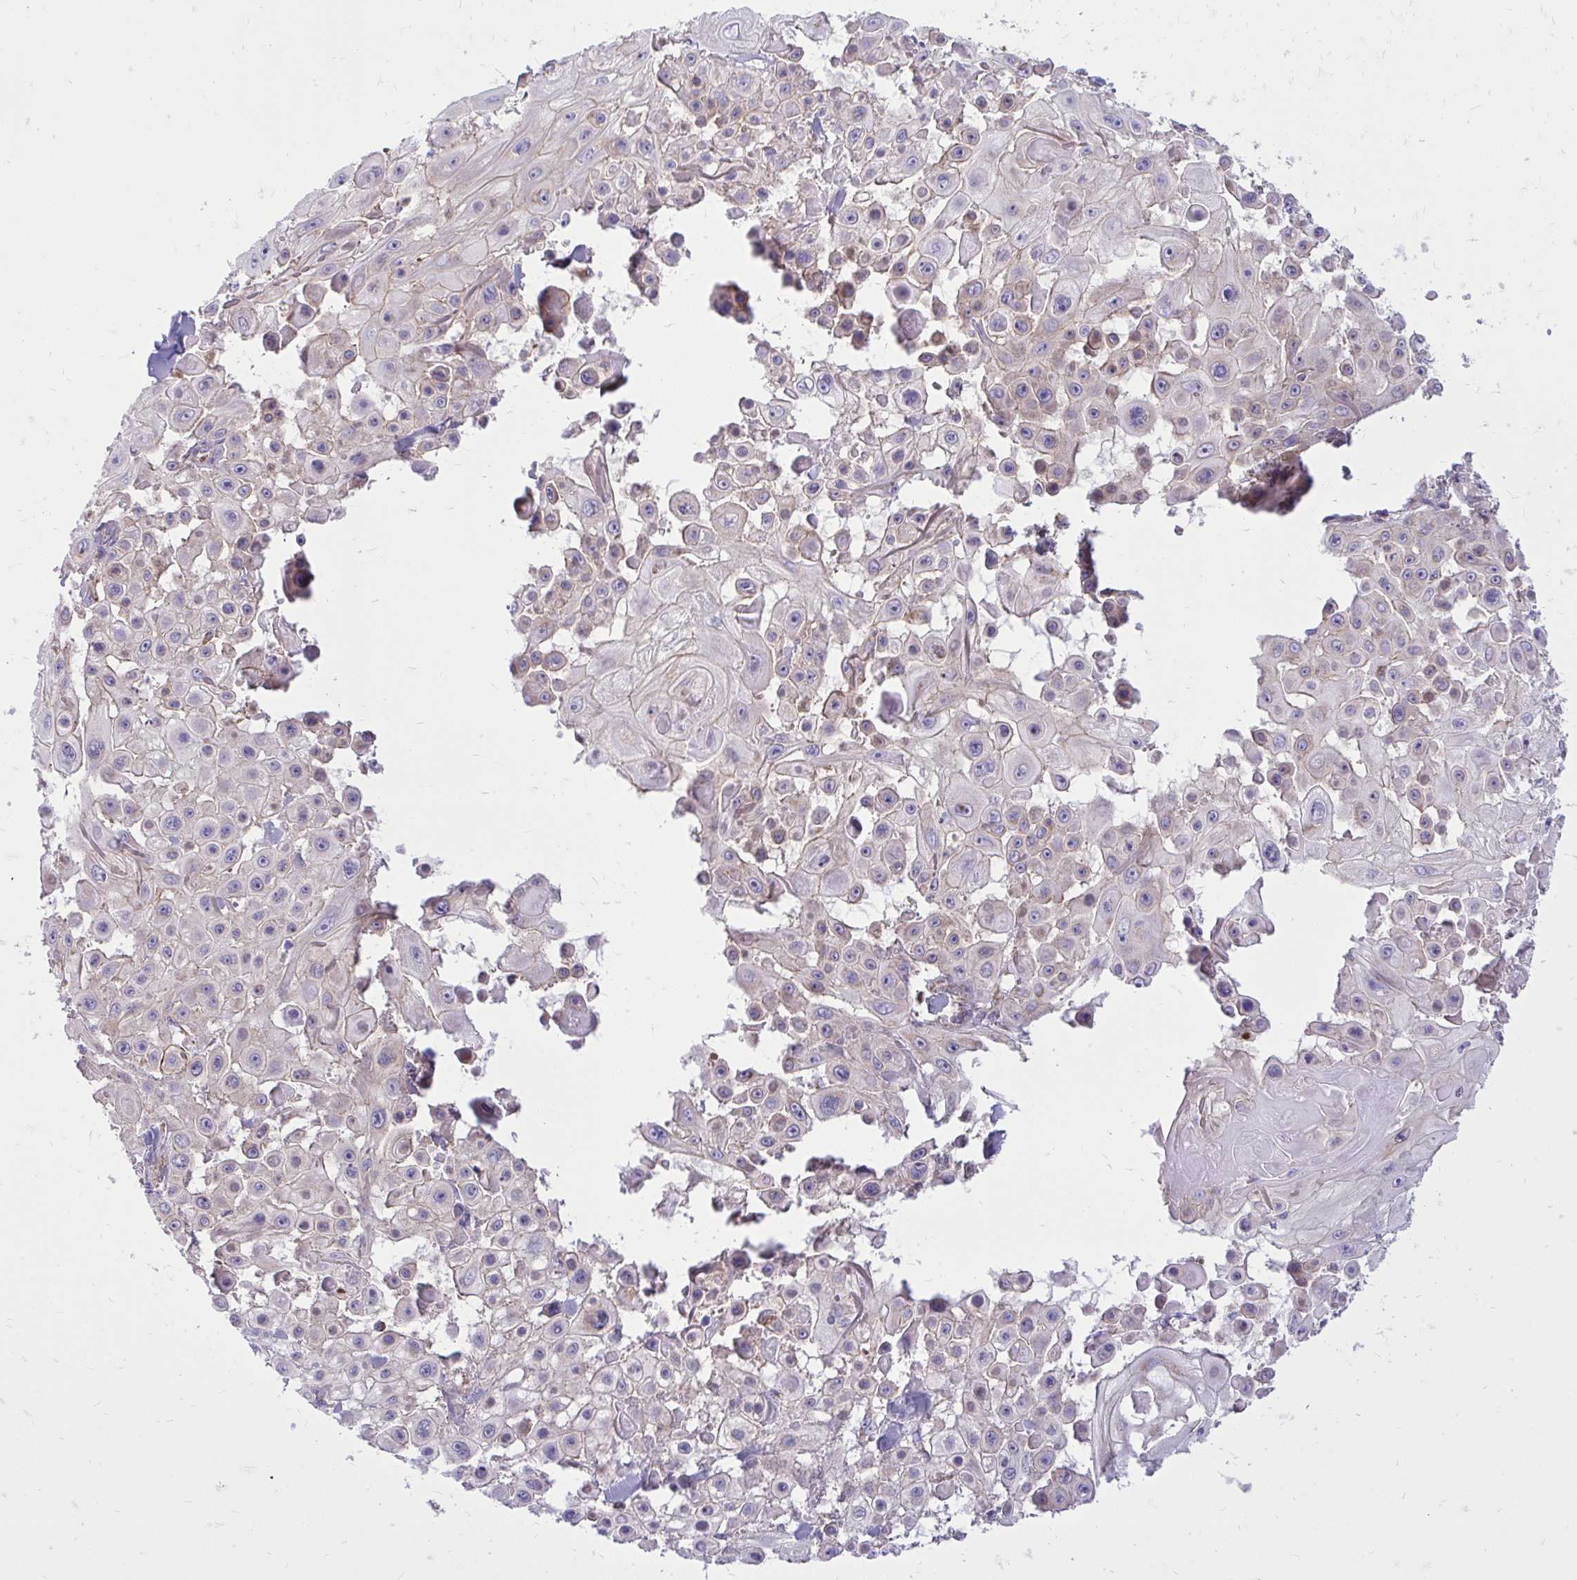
{"staining": {"intensity": "weak", "quantity": "<25%", "location": "cytoplasmic/membranous"}, "tissue": "skin cancer", "cell_type": "Tumor cells", "image_type": "cancer", "snomed": [{"axis": "morphology", "description": "Squamous cell carcinoma, NOS"}, {"axis": "topography", "description": "Skin"}], "caption": "This is an IHC photomicrograph of skin cancer (squamous cell carcinoma). There is no expression in tumor cells.", "gene": "SPTBN2", "patient": {"sex": "male", "age": 91}}